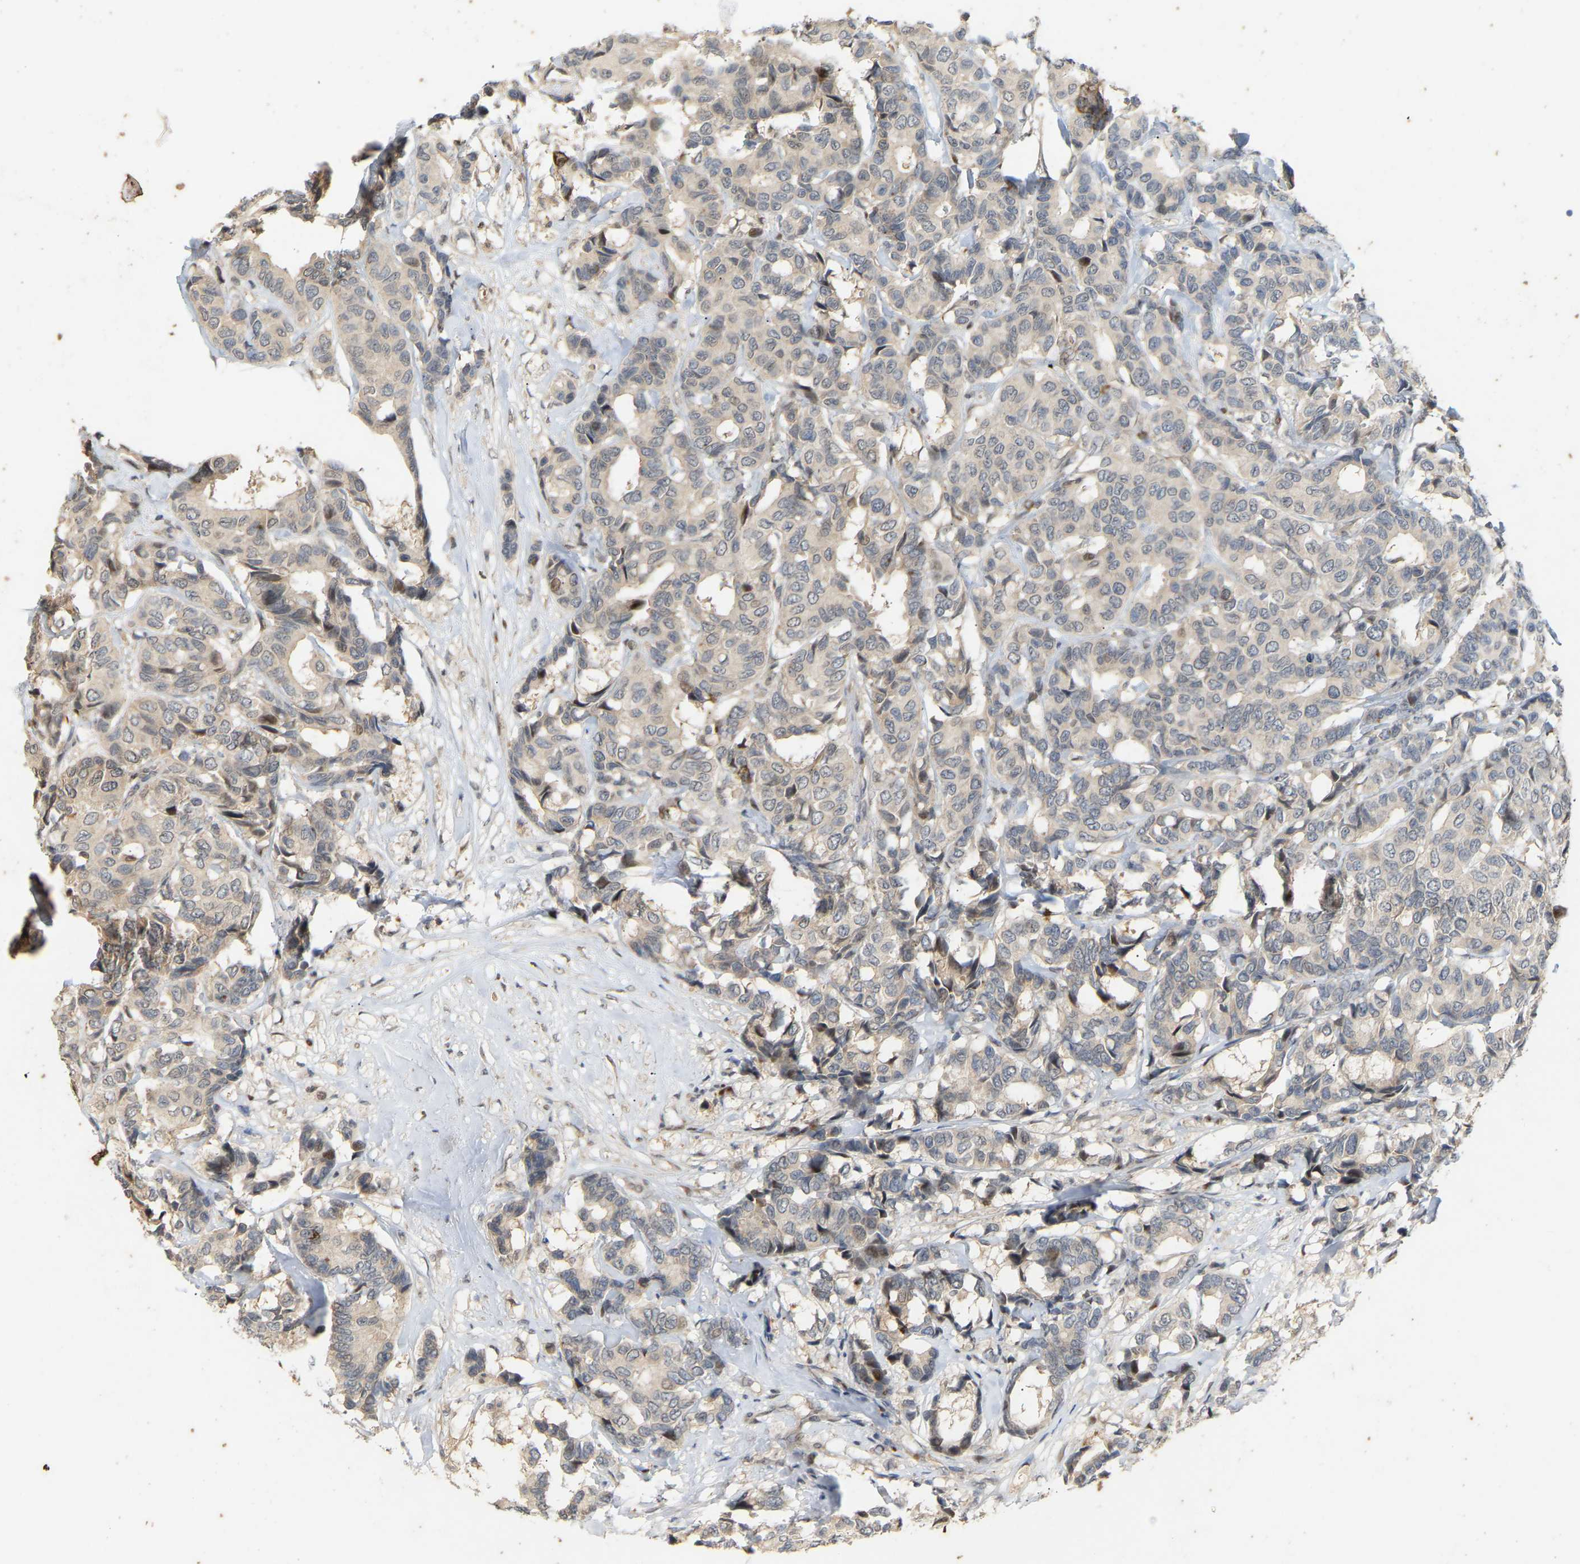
{"staining": {"intensity": "negative", "quantity": "none", "location": "none"}, "tissue": "breast cancer", "cell_type": "Tumor cells", "image_type": "cancer", "snomed": [{"axis": "morphology", "description": "Duct carcinoma"}, {"axis": "topography", "description": "Breast"}], "caption": "IHC histopathology image of neoplastic tissue: invasive ductal carcinoma (breast) stained with DAB (3,3'-diaminobenzidine) shows no significant protein expression in tumor cells.", "gene": "PTPN4", "patient": {"sex": "female", "age": 87}}